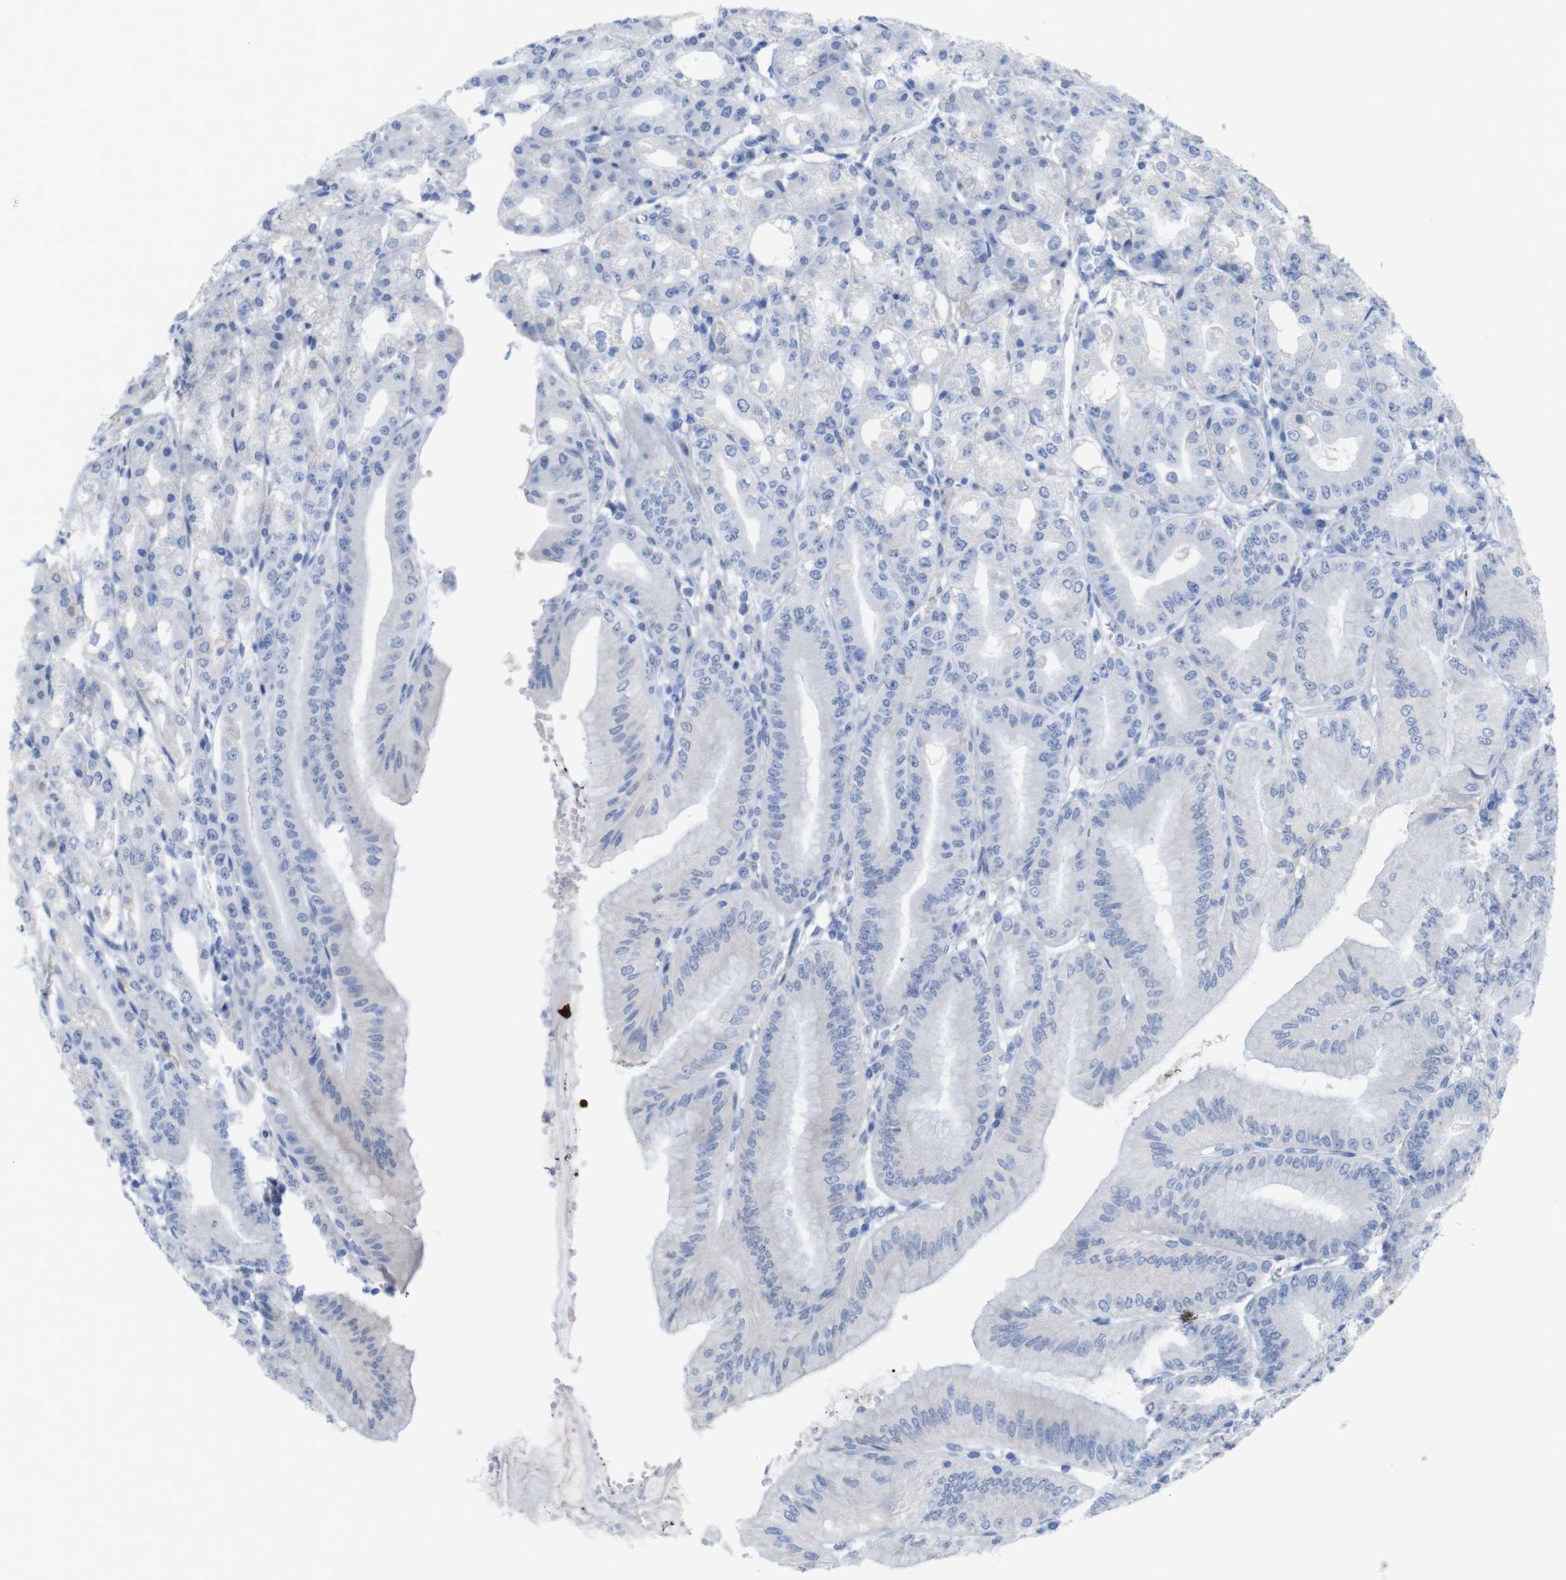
{"staining": {"intensity": "weak", "quantity": "25%-75%", "location": "cytoplasmic/membranous"}, "tissue": "stomach", "cell_type": "Glandular cells", "image_type": "normal", "snomed": [{"axis": "morphology", "description": "Normal tissue, NOS"}, {"axis": "topography", "description": "Stomach, lower"}], "caption": "Stomach stained for a protein (brown) displays weak cytoplasmic/membranous positive staining in about 25%-75% of glandular cells.", "gene": "PNMA1", "patient": {"sex": "male", "age": 71}}